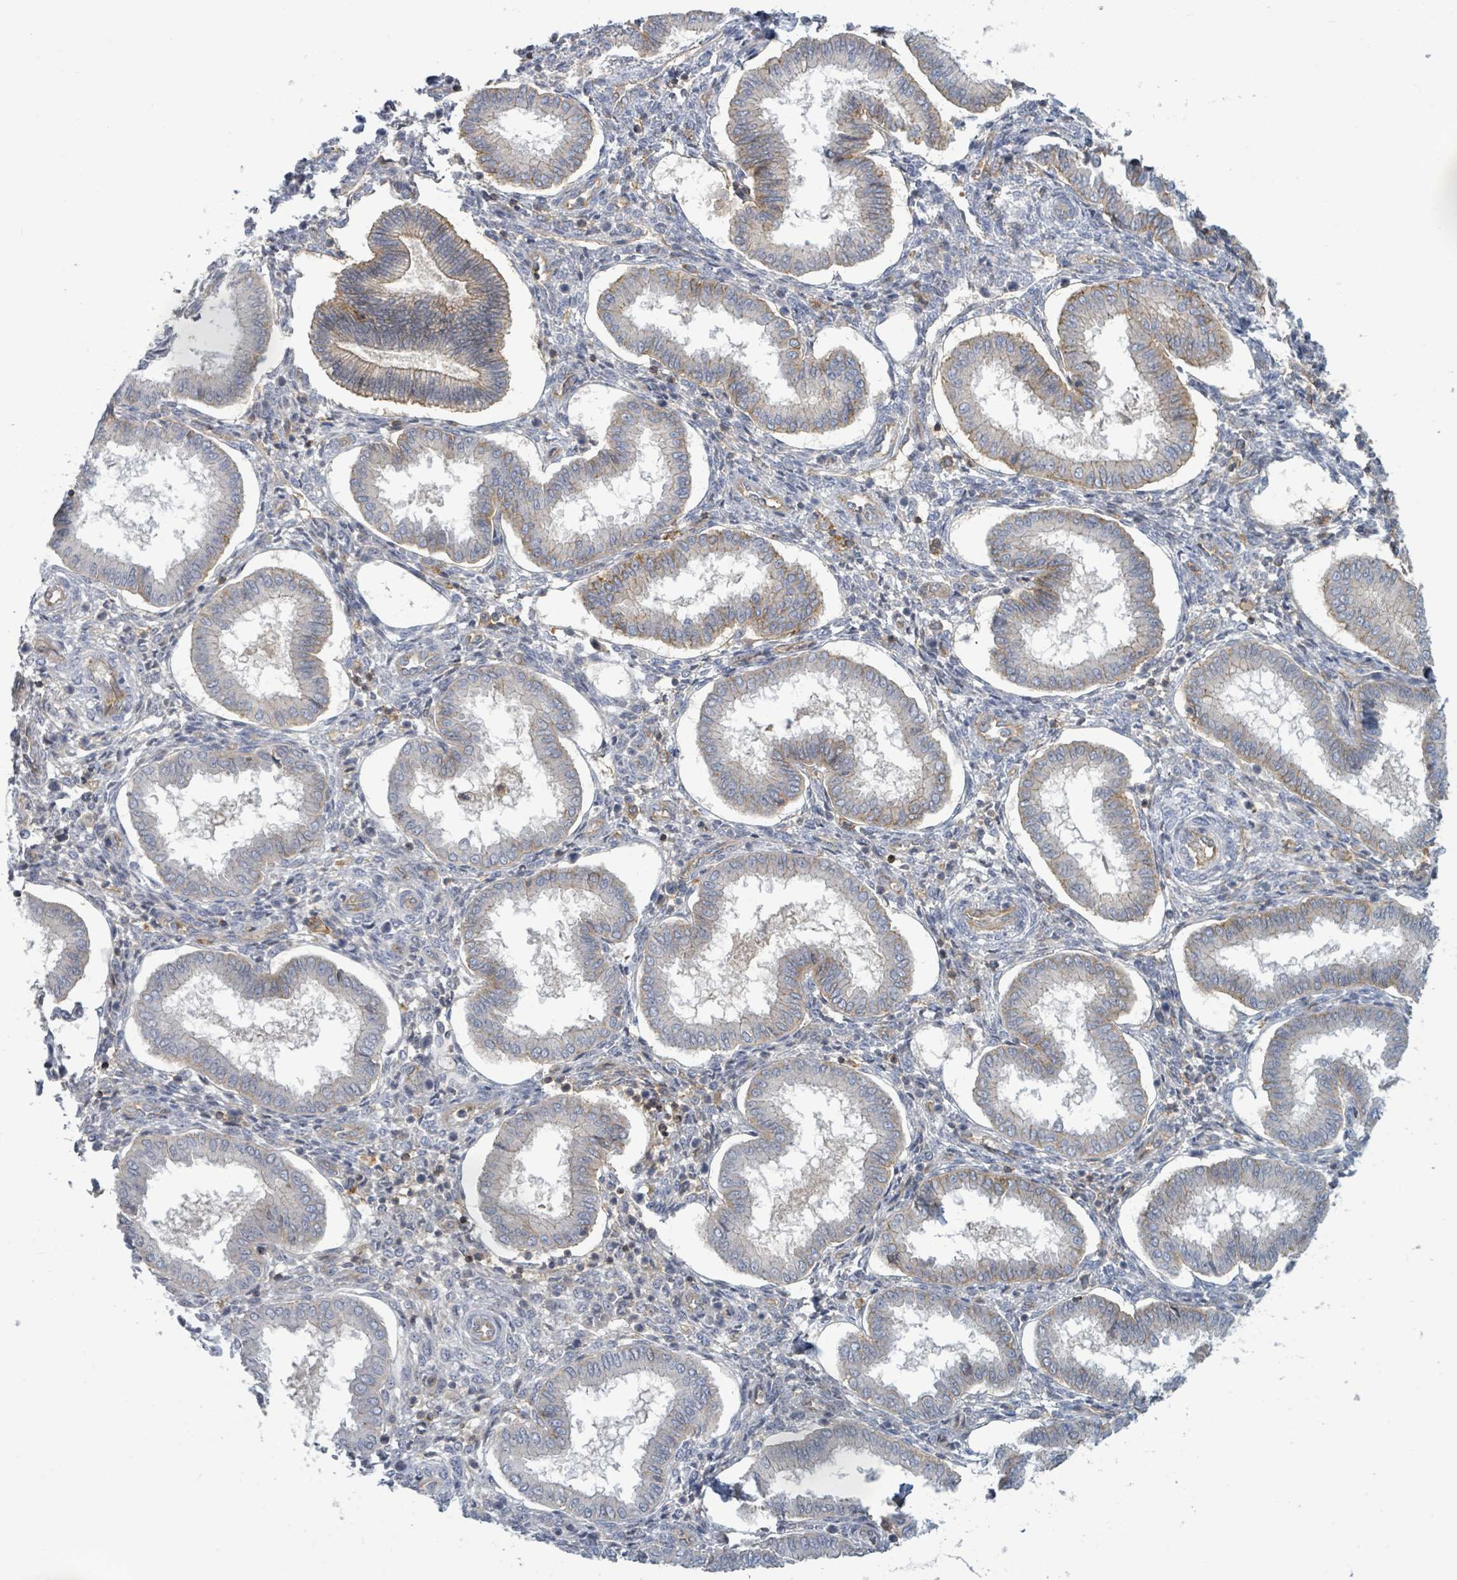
{"staining": {"intensity": "negative", "quantity": "none", "location": "none"}, "tissue": "endometrium", "cell_type": "Cells in endometrial stroma", "image_type": "normal", "snomed": [{"axis": "morphology", "description": "Normal tissue, NOS"}, {"axis": "topography", "description": "Endometrium"}], "caption": "Immunohistochemistry image of benign human endometrium stained for a protein (brown), which displays no expression in cells in endometrial stroma. (Stains: DAB (3,3'-diaminobenzidine) immunohistochemistry (IHC) with hematoxylin counter stain, Microscopy: brightfield microscopy at high magnification).", "gene": "TNFRSF14", "patient": {"sex": "female", "age": 24}}